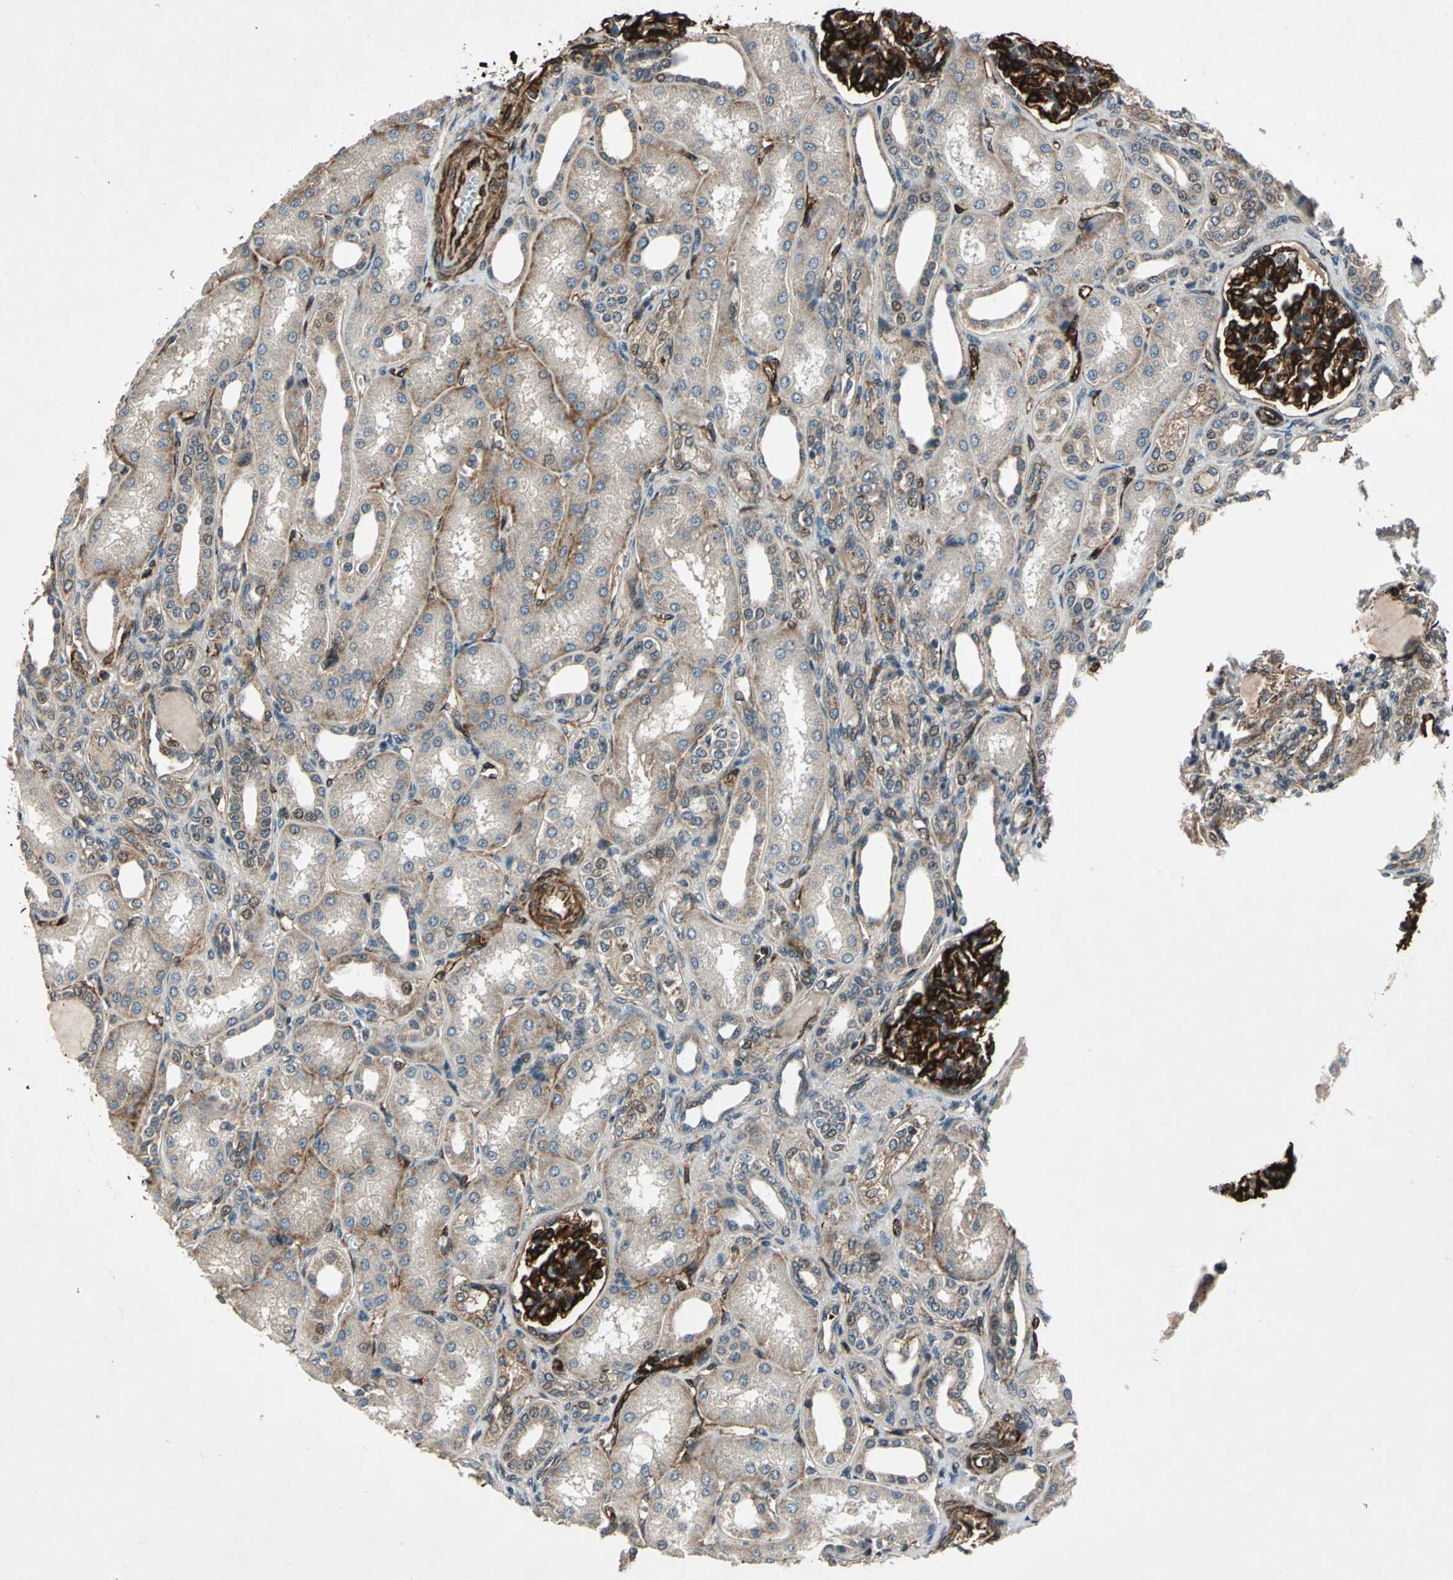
{"staining": {"intensity": "strong", "quantity": ">75%", "location": "cytoplasmic/membranous"}, "tissue": "kidney", "cell_type": "Cells in glomeruli", "image_type": "normal", "snomed": [{"axis": "morphology", "description": "Normal tissue, NOS"}, {"axis": "topography", "description": "Kidney"}], "caption": "A high-resolution image shows immunohistochemistry (IHC) staining of unremarkable kidney, which exhibits strong cytoplasmic/membranous expression in about >75% of cells in glomeruli.", "gene": "EXD2", "patient": {"sex": "male", "age": 7}}